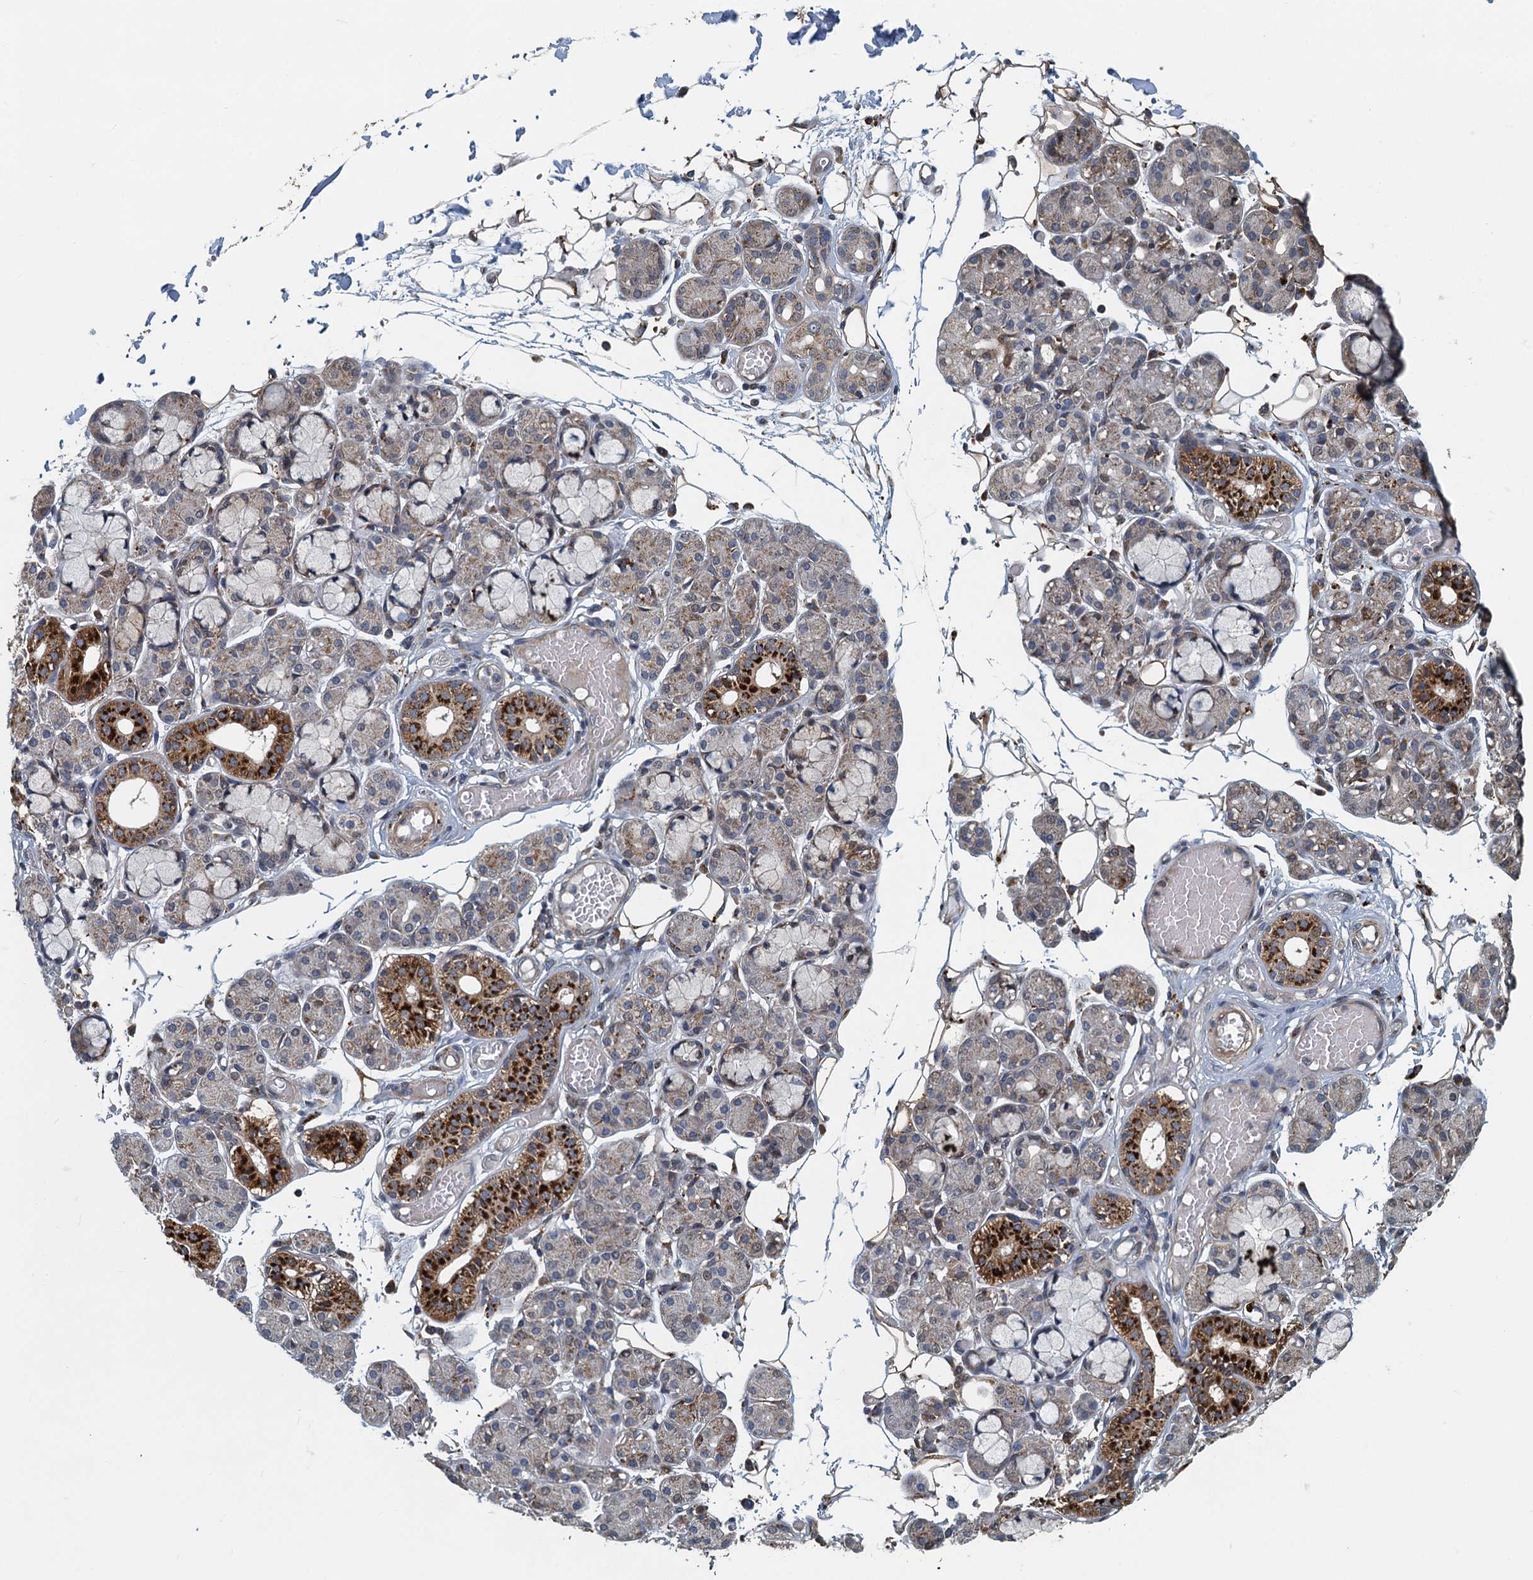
{"staining": {"intensity": "strong", "quantity": "<25%", "location": "cytoplasmic/membranous"}, "tissue": "salivary gland", "cell_type": "Glandular cells", "image_type": "normal", "snomed": [{"axis": "morphology", "description": "Normal tissue, NOS"}, {"axis": "topography", "description": "Salivary gland"}], "caption": "Immunohistochemical staining of benign salivary gland shows medium levels of strong cytoplasmic/membranous positivity in approximately <25% of glandular cells.", "gene": "AGRN", "patient": {"sex": "male", "age": 63}}